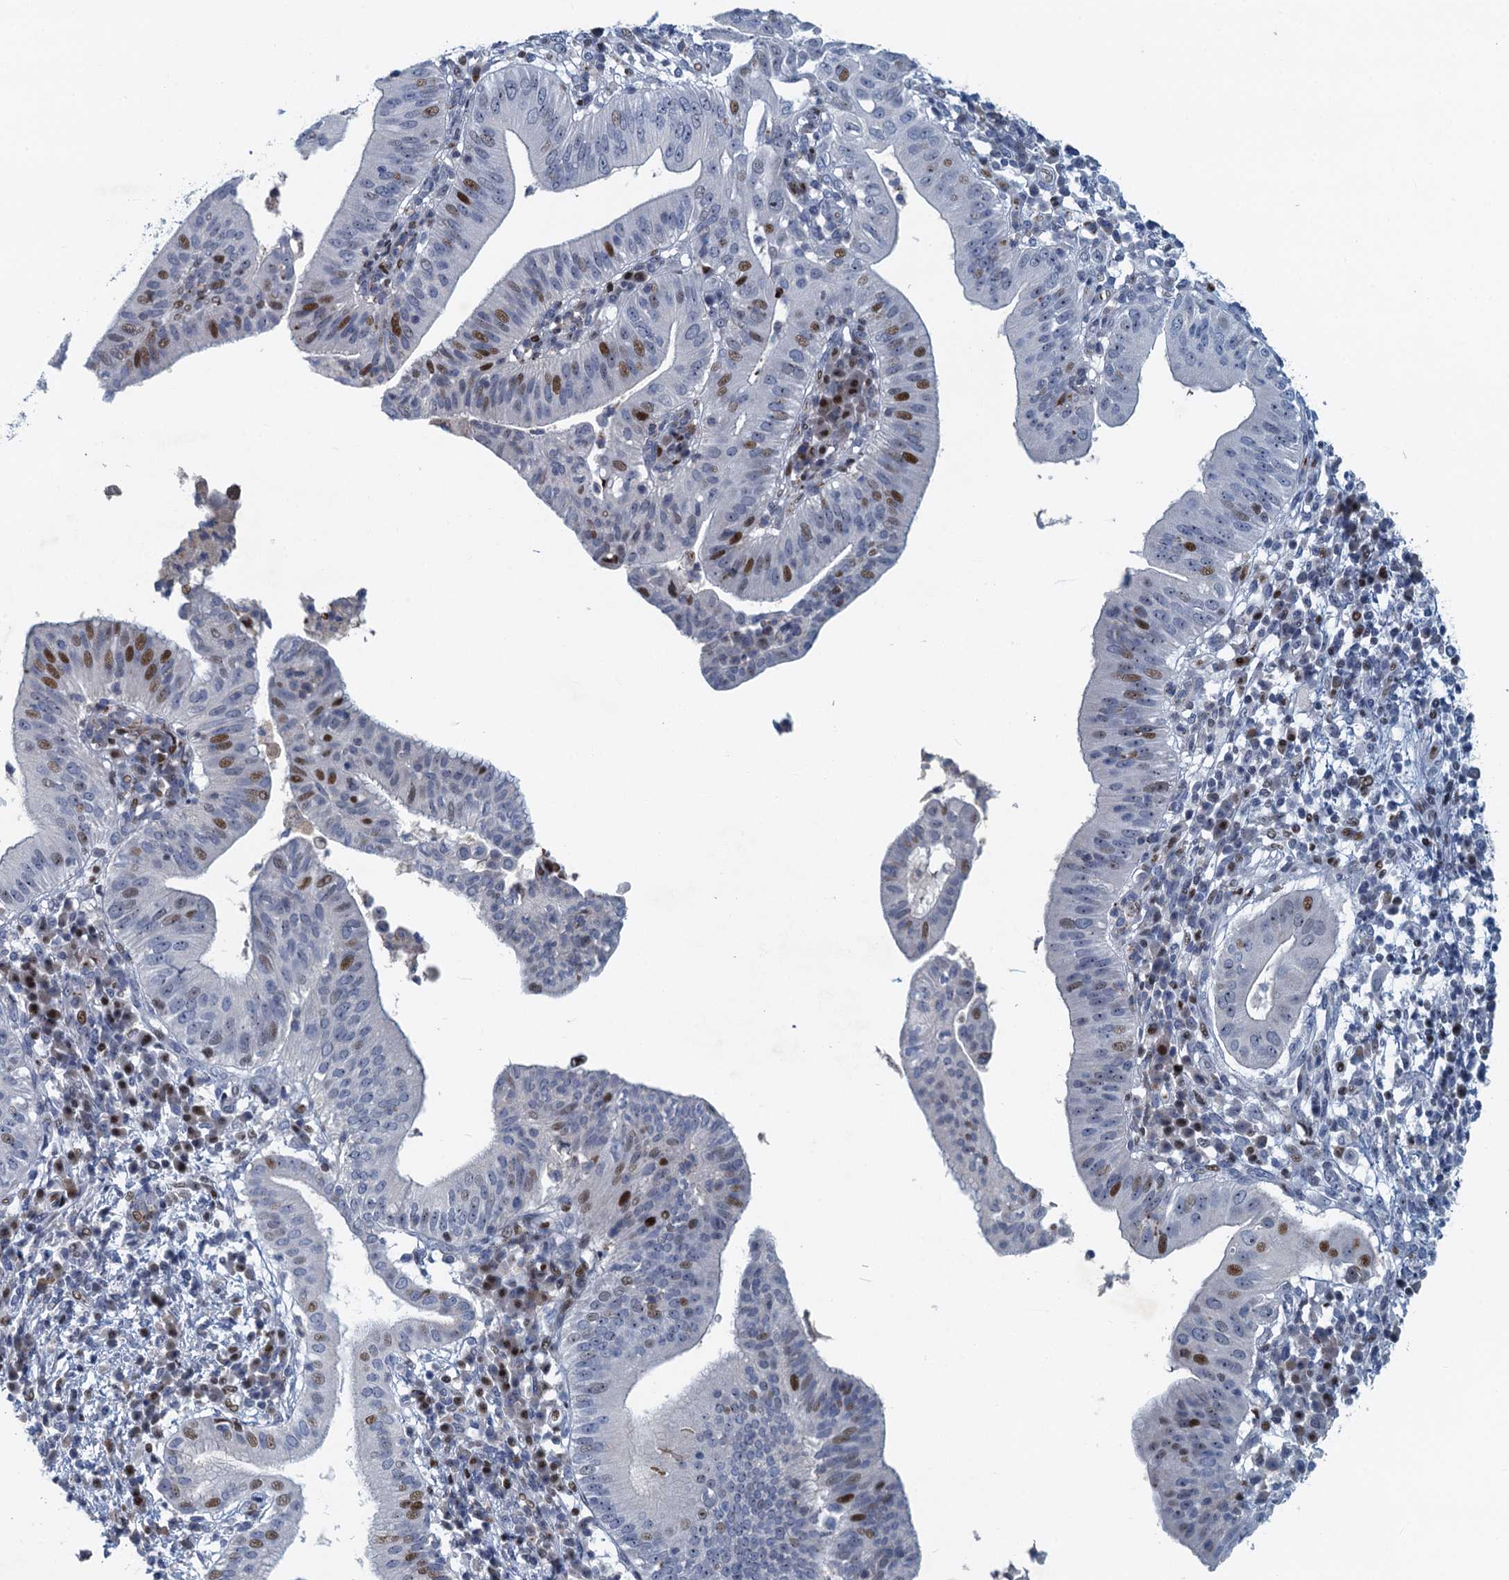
{"staining": {"intensity": "moderate", "quantity": "<25%", "location": "nuclear"}, "tissue": "pancreatic cancer", "cell_type": "Tumor cells", "image_type": "cancer", "snomed": [{"axis": "morphology", "description": "Adenocarcinoma, NOS"}, {"axis": "topography", "description": "Pancreas"}], "caption": "There is low levels of moderate nuclear expression in tumor cells of pancreatic cancer (adenocarcinoma), as demonstrated by immunohistochemical staining (brown color).", "gene": "ANKRD13D", "patient": {"sex": "male", "age": 68}}